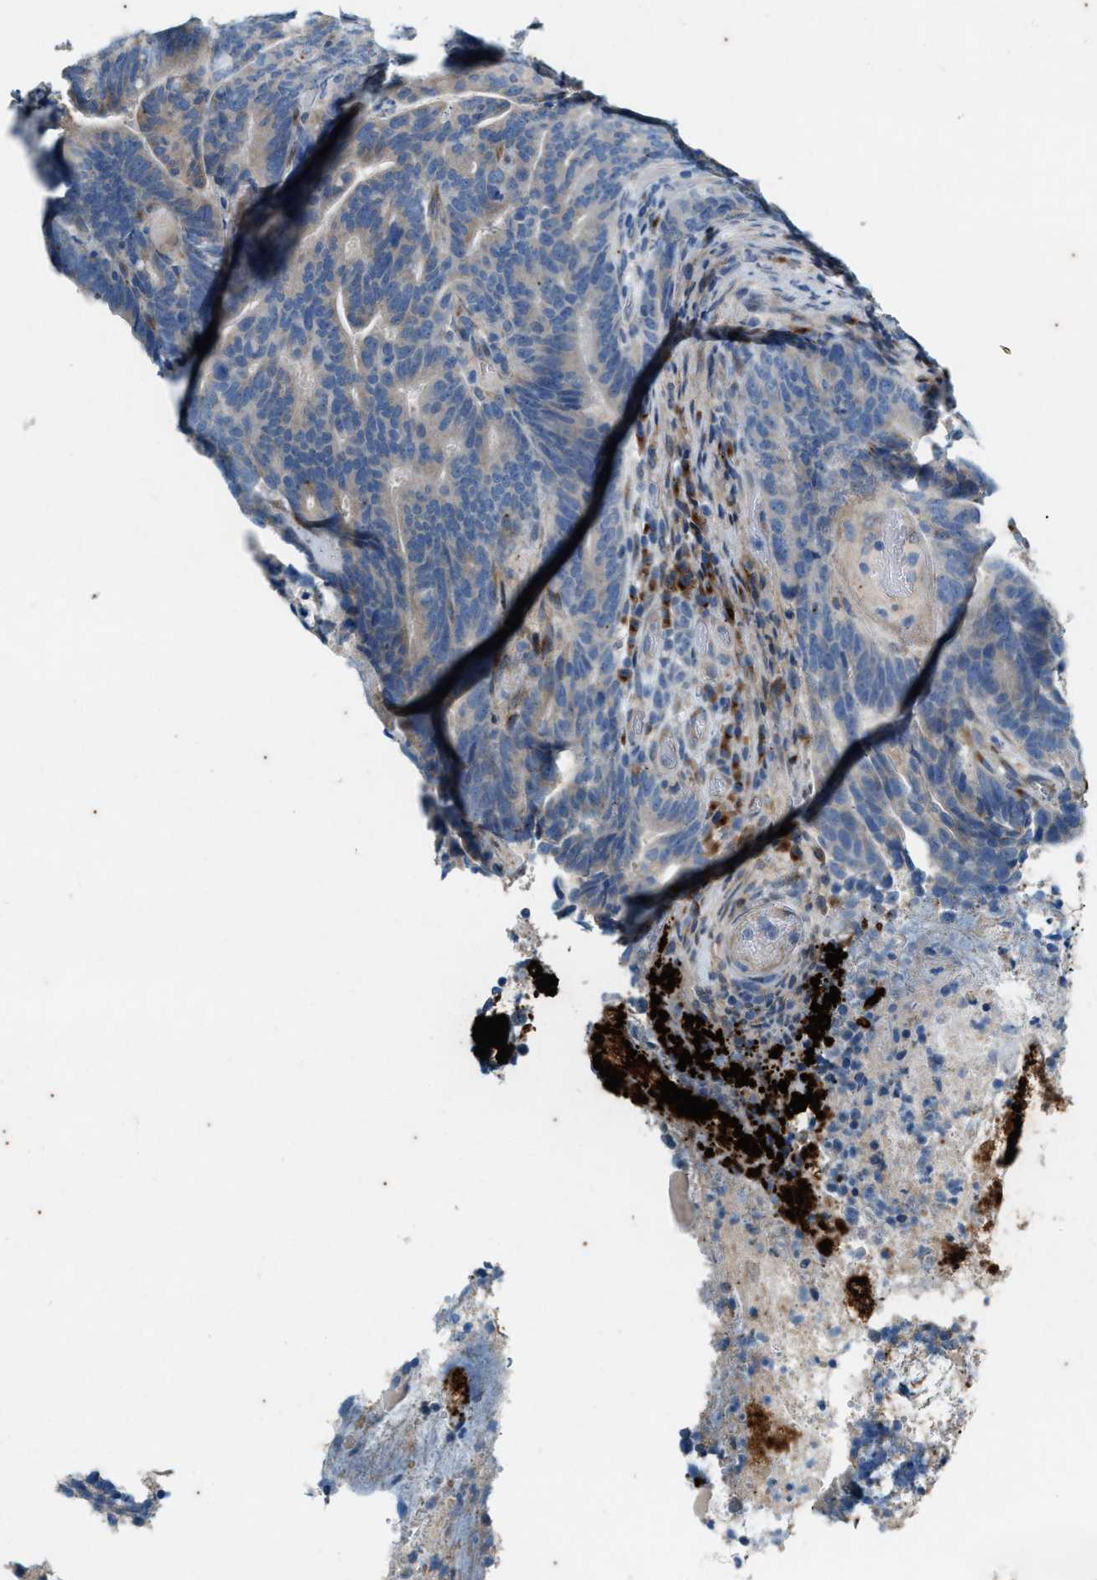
{"staining": {"intensity": "negative", "quantity": "none", "location": "none"}, "tissue": "colorectal cancer", "cell_type": "Tumor cells", "image_type": "cancer", "snomed": [{"axis": "morphology", "description": "Adenocarcinoma, NOS"}, {"axis": "topography", "description": "Colon"}], "caption": "IHC of adenocarcinoma (colorectal) exhibits no staining in tumor cells.", "gene": "CHPF2", "patient": {"sex": "female", "age": 66}}